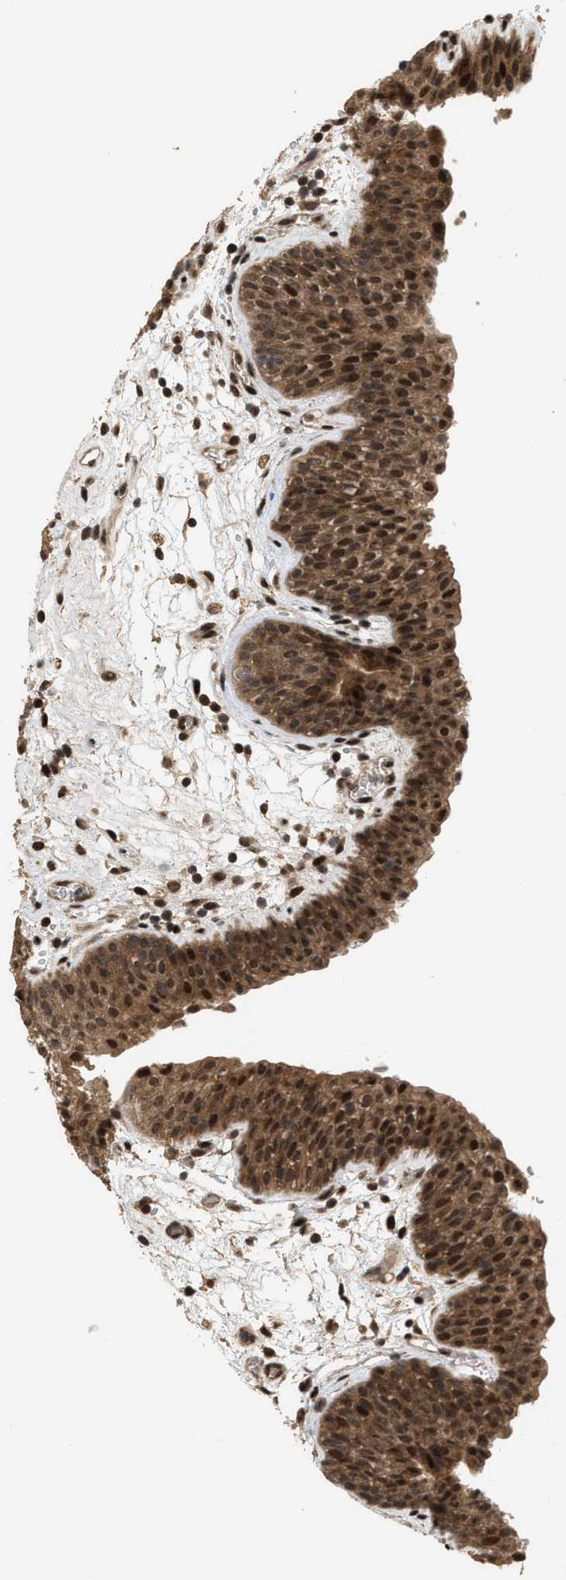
{"staining": {"intensity": "strong", "quantity": ">75%", "location": "cytoplasmic/membranous,nuclear"}, "tissue": "urinary bladder", "cell_type": "Urothelial cells", "image_type": "normal", "snomed": [{"axis": "morphology", "description": "Normal tissue, NOS"}, {"axis": "topography", "description": "Urinary bladder"}], "caption": "Immunohistochemistry staining of normal urinary bladder, which demonstrates high levels of strong cytoplasmic/membranous,nuclear staining in about >75% of urothelial cells indicating strong cytoplasmic/membranous,nuclear protein expression. The staining was performed using DAB (3,3'-diaminobenzidine) (brown) for protein detection and nuclei were counterstained in hematoxylin (blue).", "gene": "ELP2", "patient": {"sex": "male", "age": 37}}